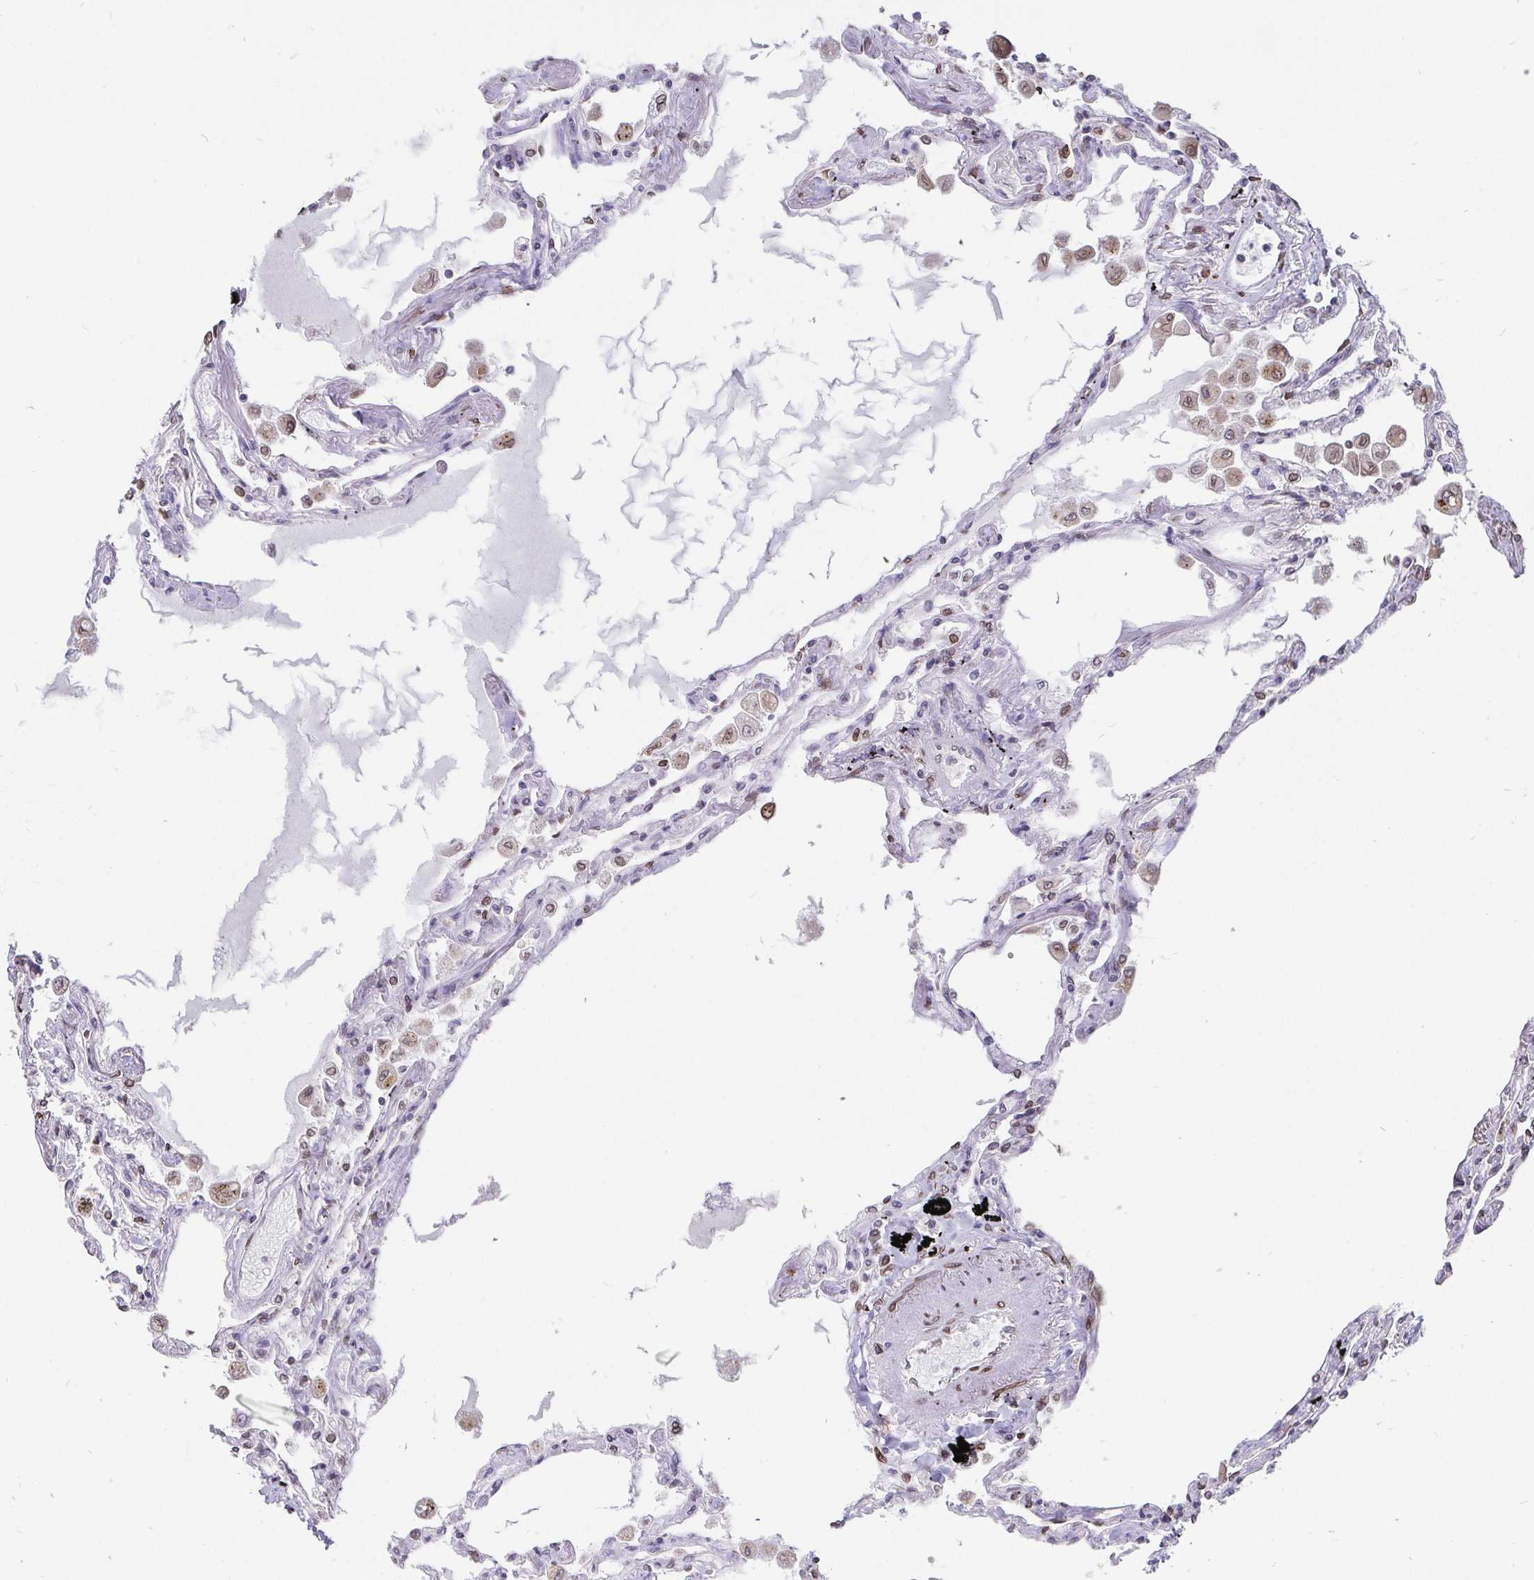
{"staining": {"intensity": "moderate", "quantity": "25%-75%", "location": "cytoplasmic/membranous,nuclear"}, "tissue": "lung", "cell_type": "Alveolar cells", "image_type": "normal", "snomed": [{"axis": "morphology", "description": "Normal tissue, NOS"}, {"axis": "morphology", "description": "Adenocarcinoma, NOS"}, {"axis": "topography", "description": "Cartilage tissue"}, {"axis": "topography", "description": "Lung"}], "caption": "A photomicrograph of lung stained for a protein shows moderate cytoplasmic/membranous,nuclear brown staining in alveolar cells. Ihc stains the protein in brown and the nuclei are stained blue.", "gene": "EMD", "patient": {"sex": "female", "age": 67}}